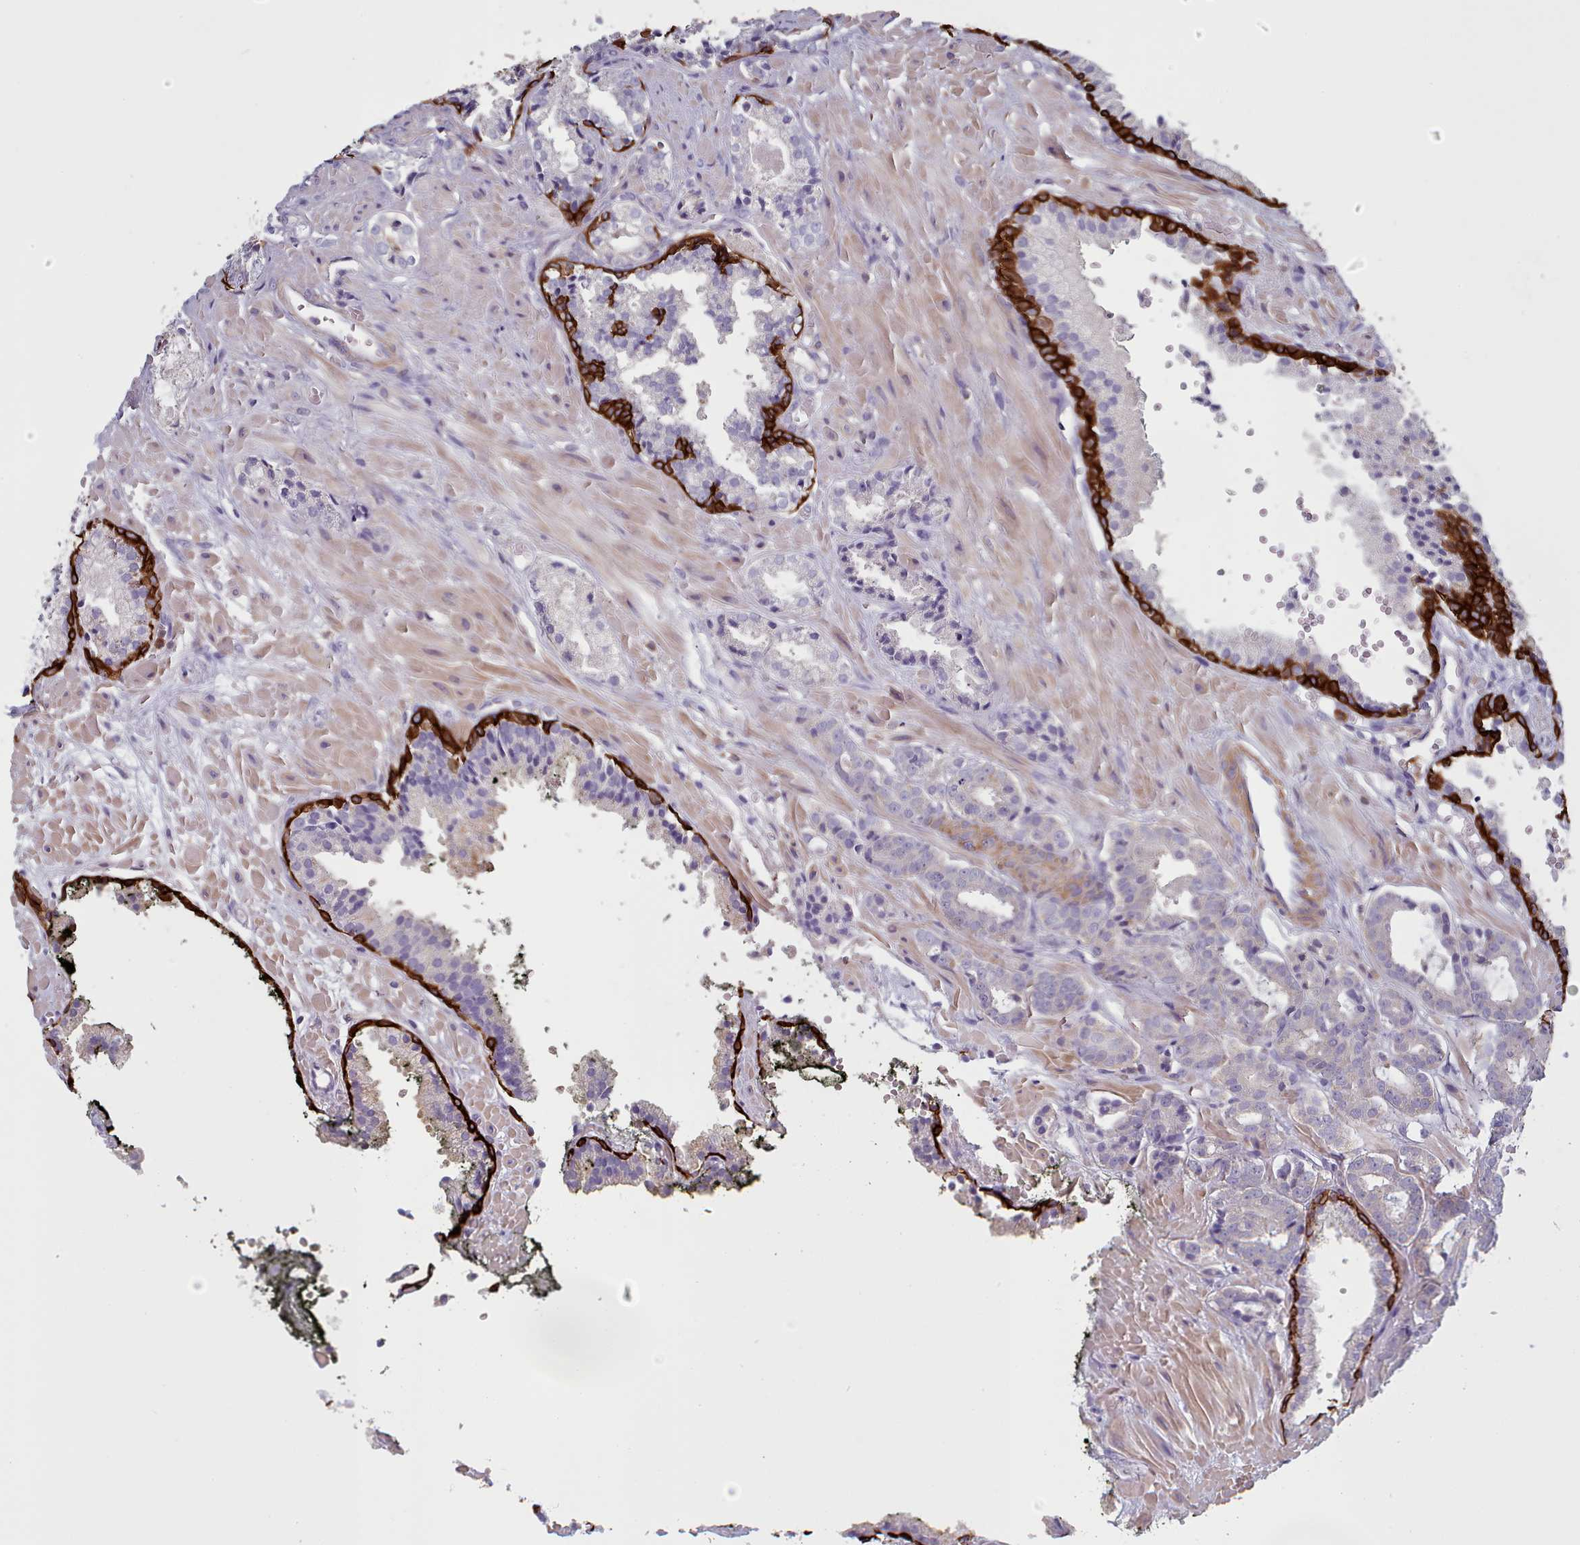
{"staining": {"intensity": "negative", "quantity": "none", "location": "none"}, "tissue": "prostate cancer", "cell_type": "Tumor cells", "image_type": "cancer", "snomed": [{"axis": "morphology", "description": "Adenocarcinoma, High grade"}, {"axis": "topography", "description": "Prostate"}], "caption": "The micrograph shows no staining of tumor cells in adenocarcinoma (high-grade) (prostate).", "gene": "RAC2", "patient": {"sex": "male", "age": 71}}